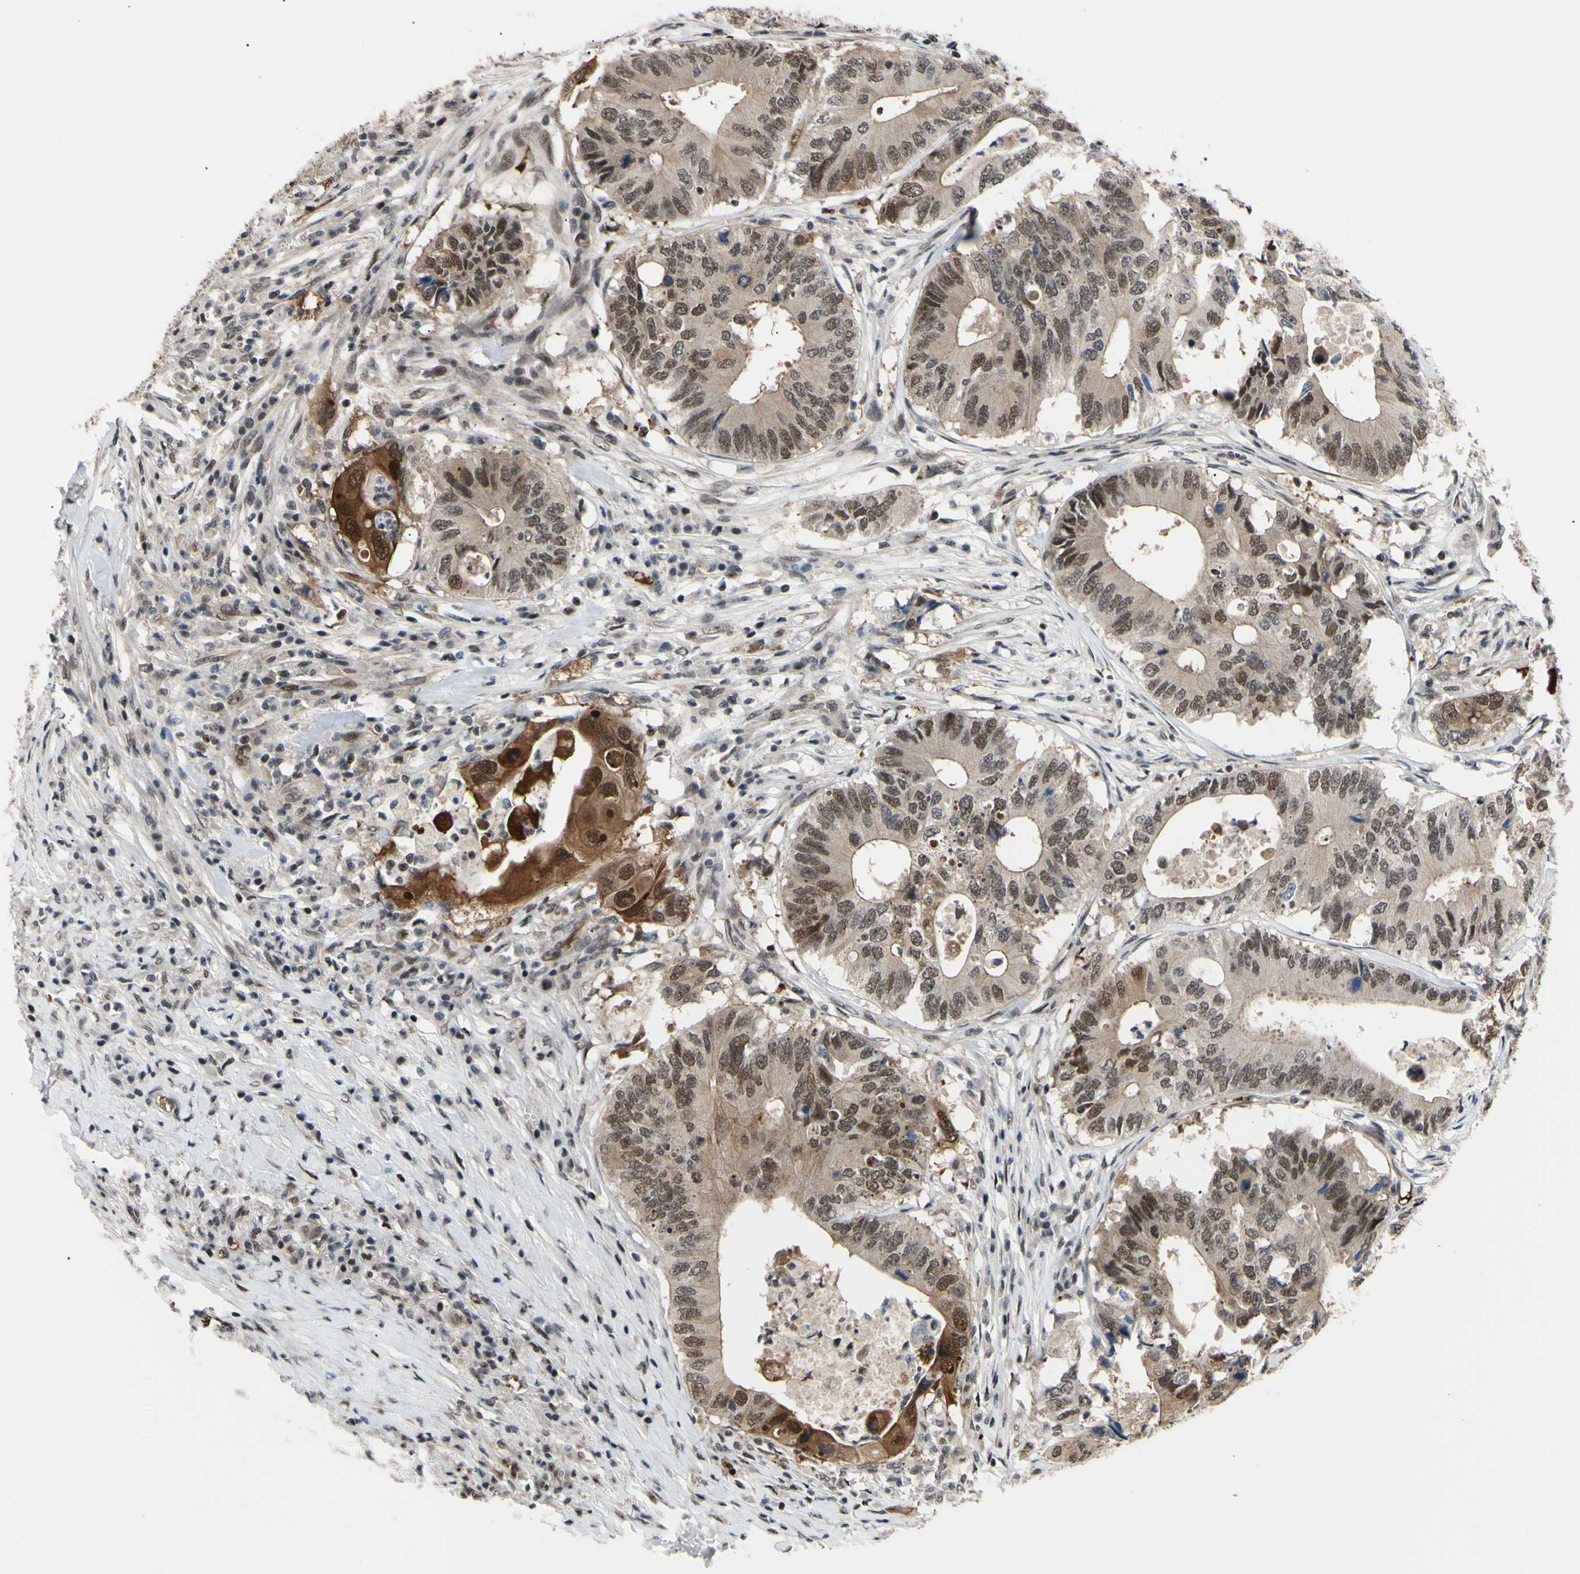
{"staining": {"intensity": "moderate", "quantity": ">75%", "location": "cytoplasmic/membranous,nuclear"}, "tissue": "colorectal cancer", "cell_type": "Tumor cells", "image_type": "cancer", "snomed": [{"axis": "morphology", "description": "Adenocarcinoma, NOS"}, {"axis": "topography", "description": "Colon"}], "caption": "Human adenocarcinoma (colorectal) stained for a protein (brown) exhibits moderate cytoplasmic/membranous and nuclear positive staining in approximately >75% of tumor cells.", "gene": "THAP12", "patient": {"sex": "male", "age": 71}}